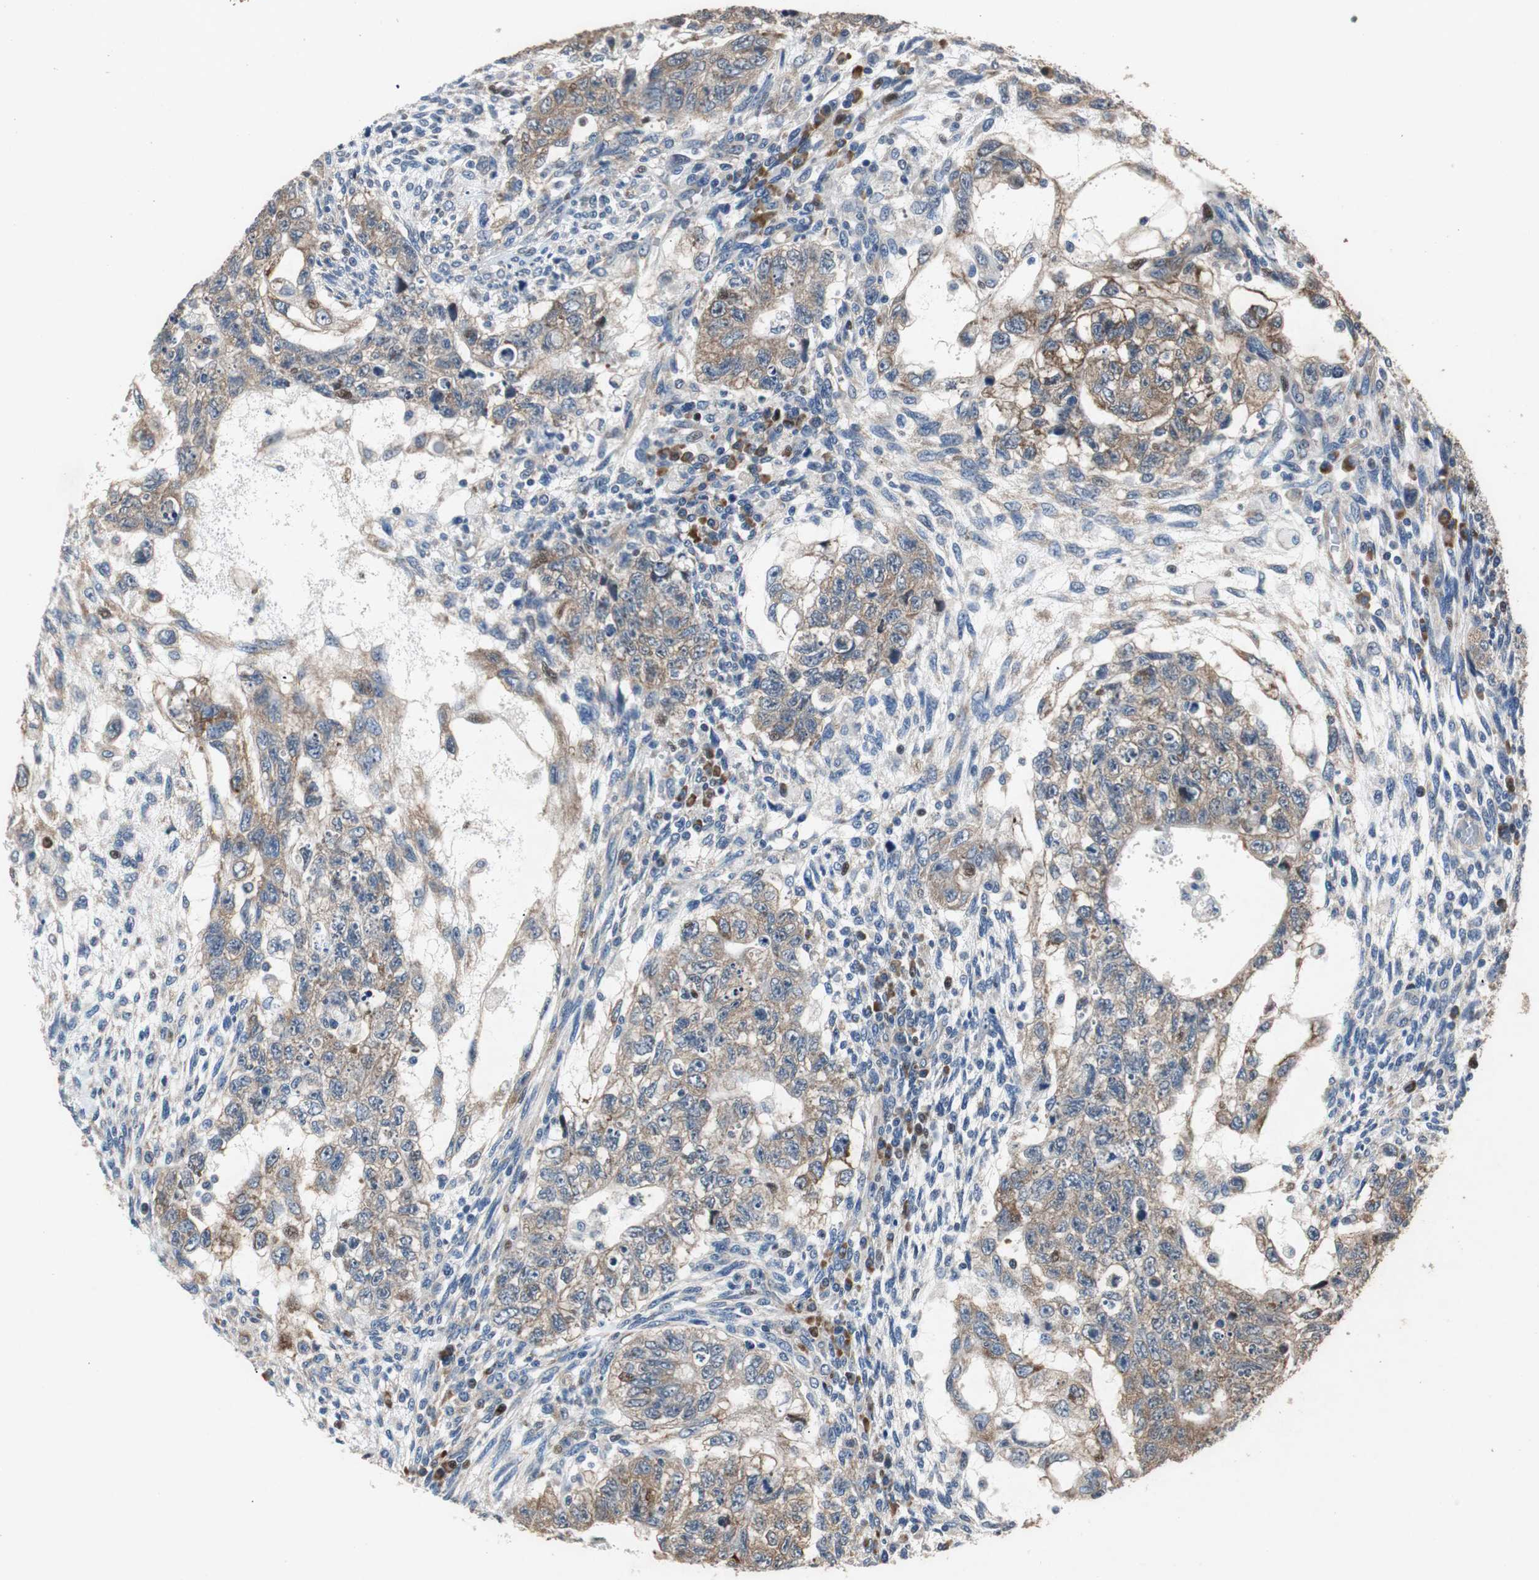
{"staining": {"intensity": "weak", "quantity": ">75%", "location": "cytoplasmic/membranous"}, "tissue": "testis cancer", "cell_type": "Tumor cells", "image_type": "cancer", "snomed": [{"axis": "morphology", "description": "Normal tissue, NOS"}, {"axis": "morphology", "description": "Carcinoma, Embryonal, NOS"}, {"axis": "topography", "description": "Testis"}], "caption": "Immunohistochemical staining of human embryonal carcinoma (testis) shows low levels of weak cytoplasmic/membranous protein staining in approximately >75% of tumor cells.", "gene": "RPL35", "patient": {"sex": "male", "age": 36}}